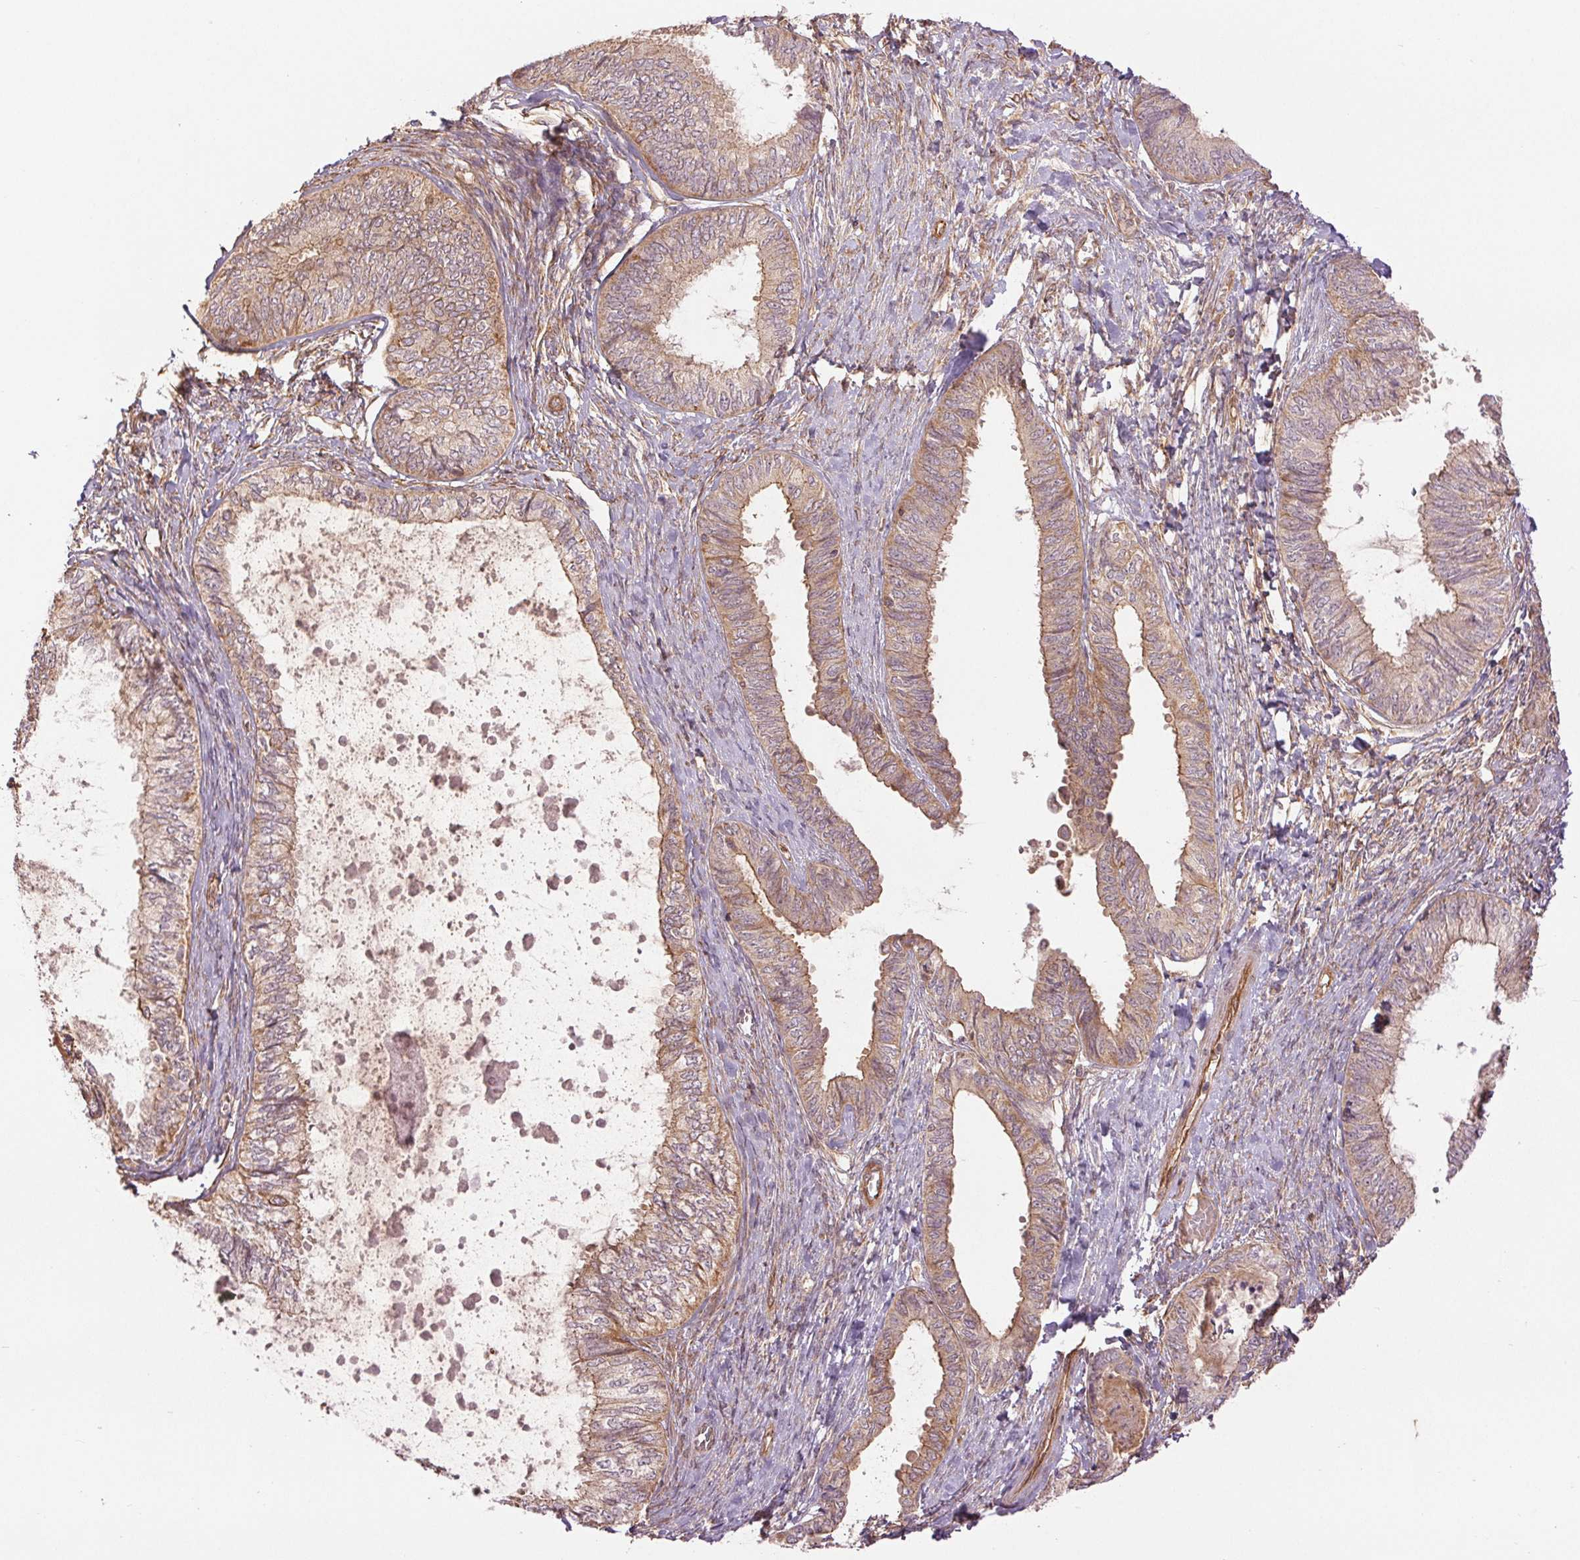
{"staining": {"intensity": "moderate", "quantity": ">75%", "location": "cytoplasmic/membranous"}, "tissue": "ovarian cancer", "cell_type": "Tumor cells", "image_type": "cancer", "snomed": [{"axis": "morphology", "description": "Carcinoma, endometroid"}, {"axis": "topography", "description": "Ovary"}], "caption": "Ovarian endometroid carcinoma stained with immunohistochemistry demonstrates moderate cytoplasmic/membranous staining in approximately >75% of tumor cells. (DAB = brown stain, brightfield microscopy at high magnification).", "gene": "STARD7", "patient": {"sex": "female", "age": 70}}